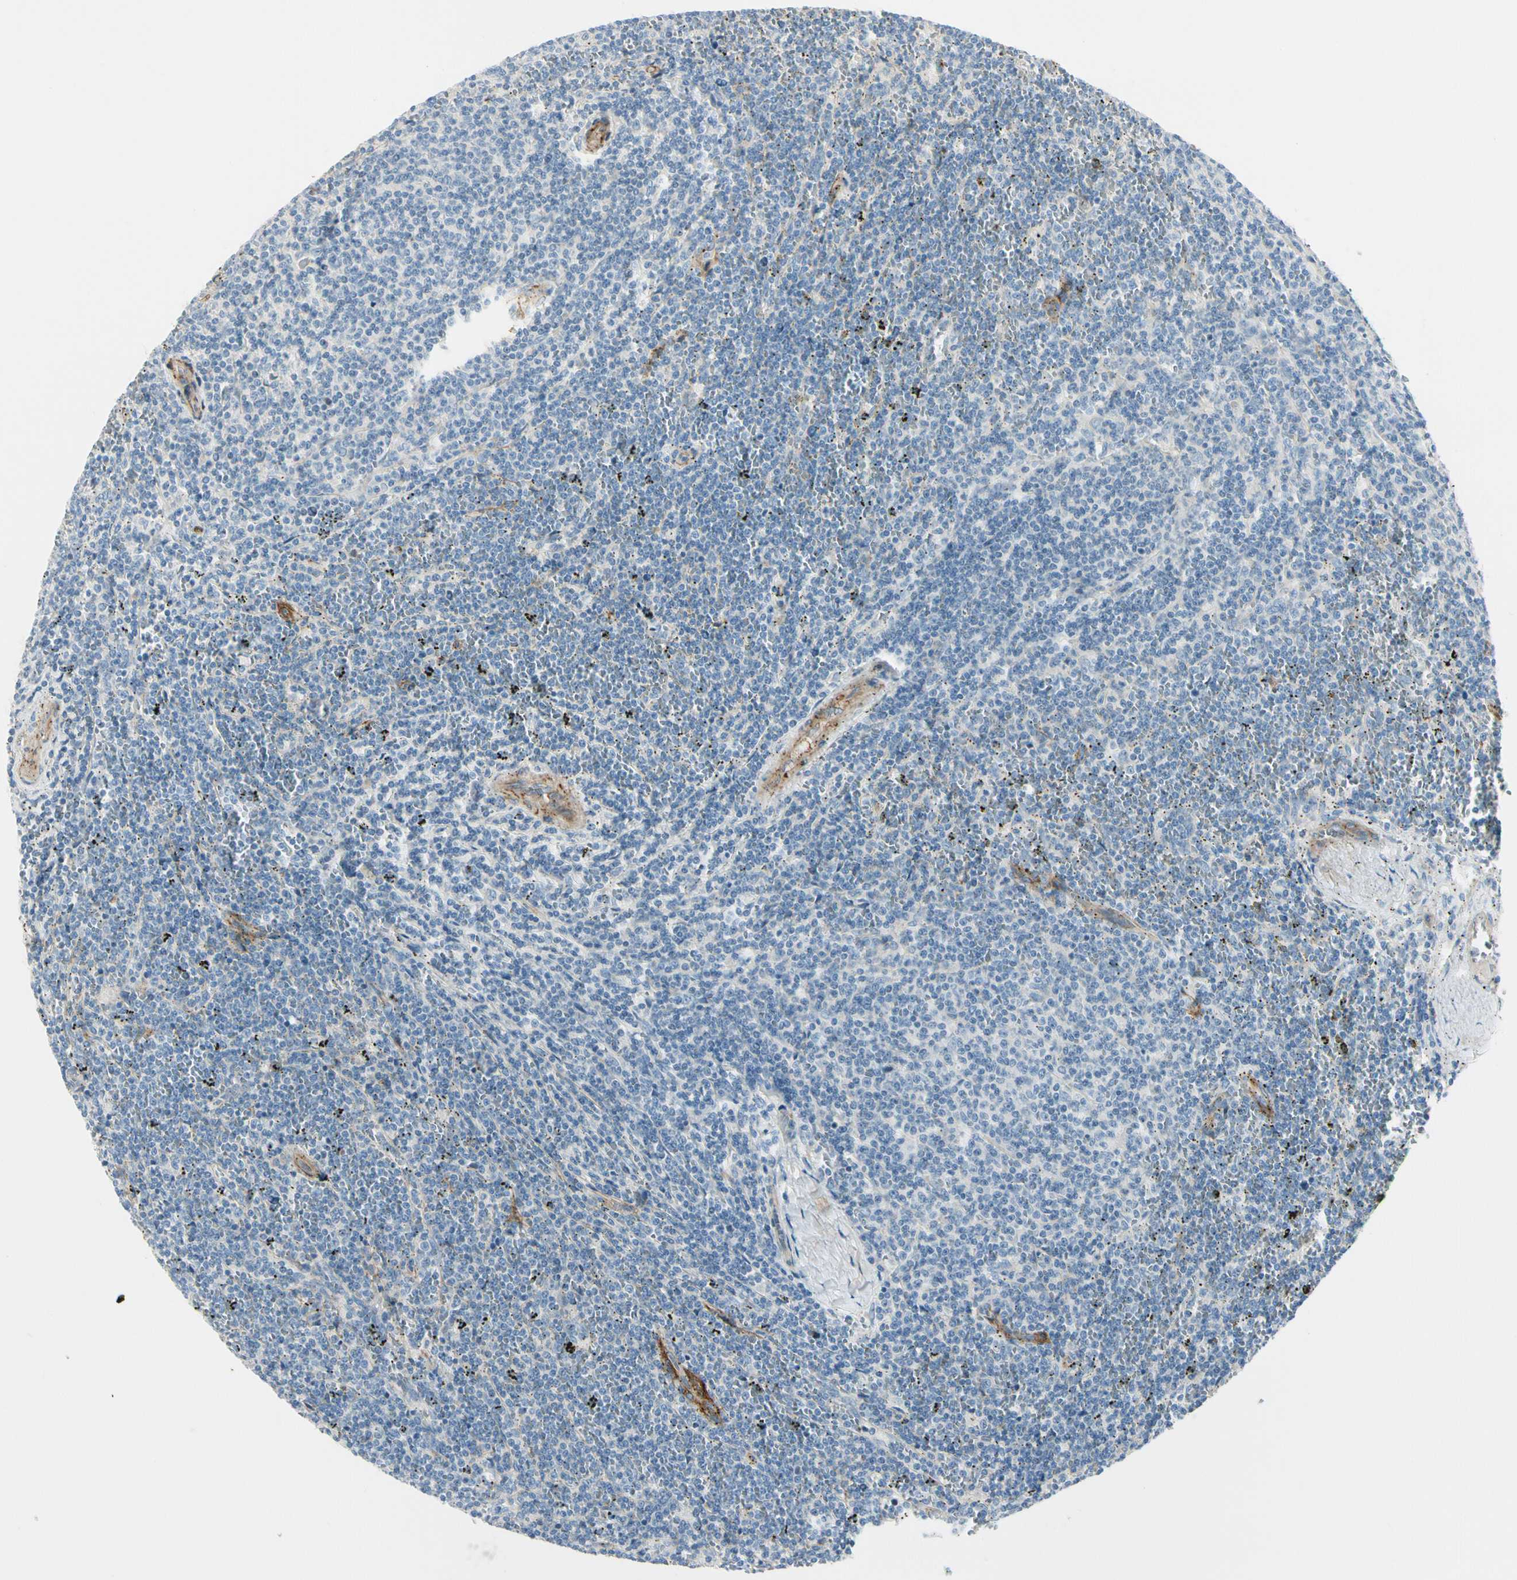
{"staining": {"intensity": "negative", "quantity": "none", "location": "none"}, "tissue": "lymphoma", "cell_type": "Tumor cells", "image_type": "cancer", "snomed": [{"axis": "morphology", "description": "Malignant lymphoma, non-Hodgkin's type, Low grade"}, {"axis": "topography", "description": "Spleen"}], "caption": "Tumor cells show no significant expression in low-grade malignant lymphoma, non-Hodgkin's type. The staining is performed using DAB (3,3'-diaminobenzidine) brown chromogen with nuclei counter-stained in using hematoxylin.", "gene": "ITGA3", "patient": {"sex": "female", "age": 50}}